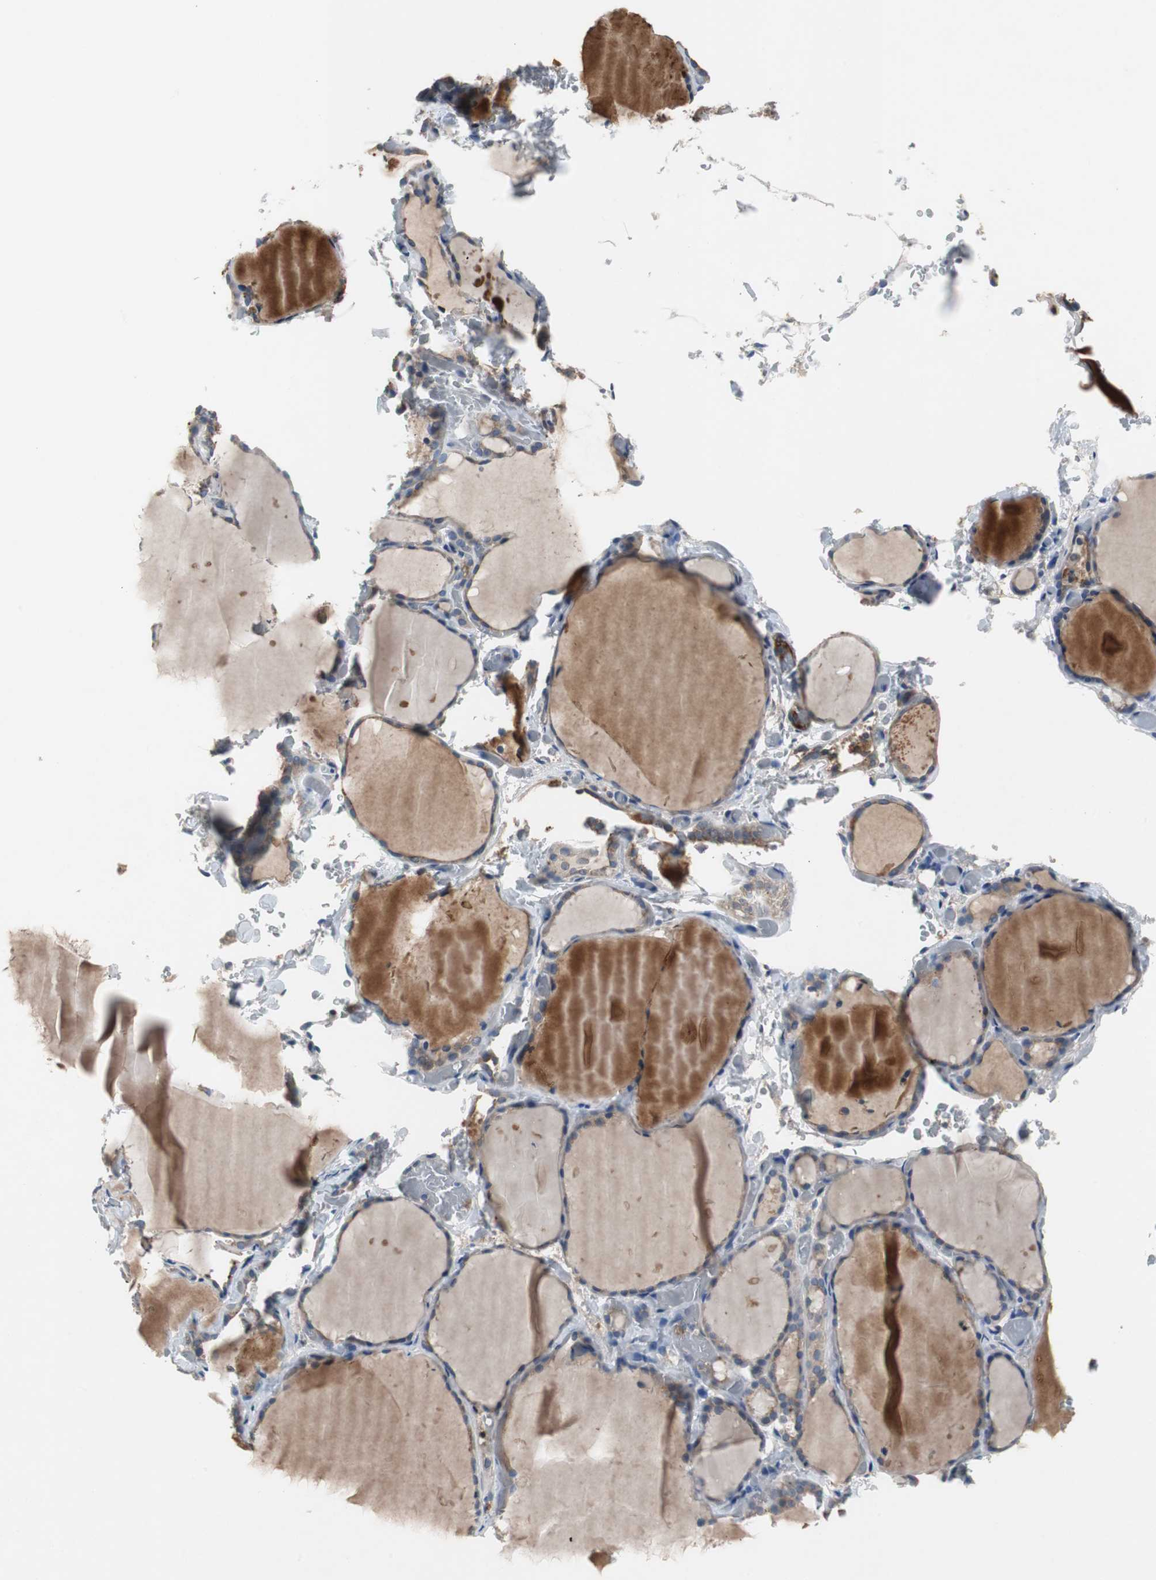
{"staining": {"intensity": "moderate", "quantity": "25%-75%", "location": "cytoplasmic/membranous"}, "tissue": "thyroid gland", "cell_type": "Glandular cells", "image_type": "normal", "snomed": [{"axis": "morphology", "description": "Normal tissue, NOS"}, {"axis": "topography", "description": "Thyroid gland"}], "caption": "An immunohistochemistry (IHC) image of benign tissue is shown. Protein staining in brown labels moderate cytoplasmic/membranous positivity in thyroid gland within glandular cells.", "gene": "SORT1", "patient": {"sex": "female", "age": 22}}